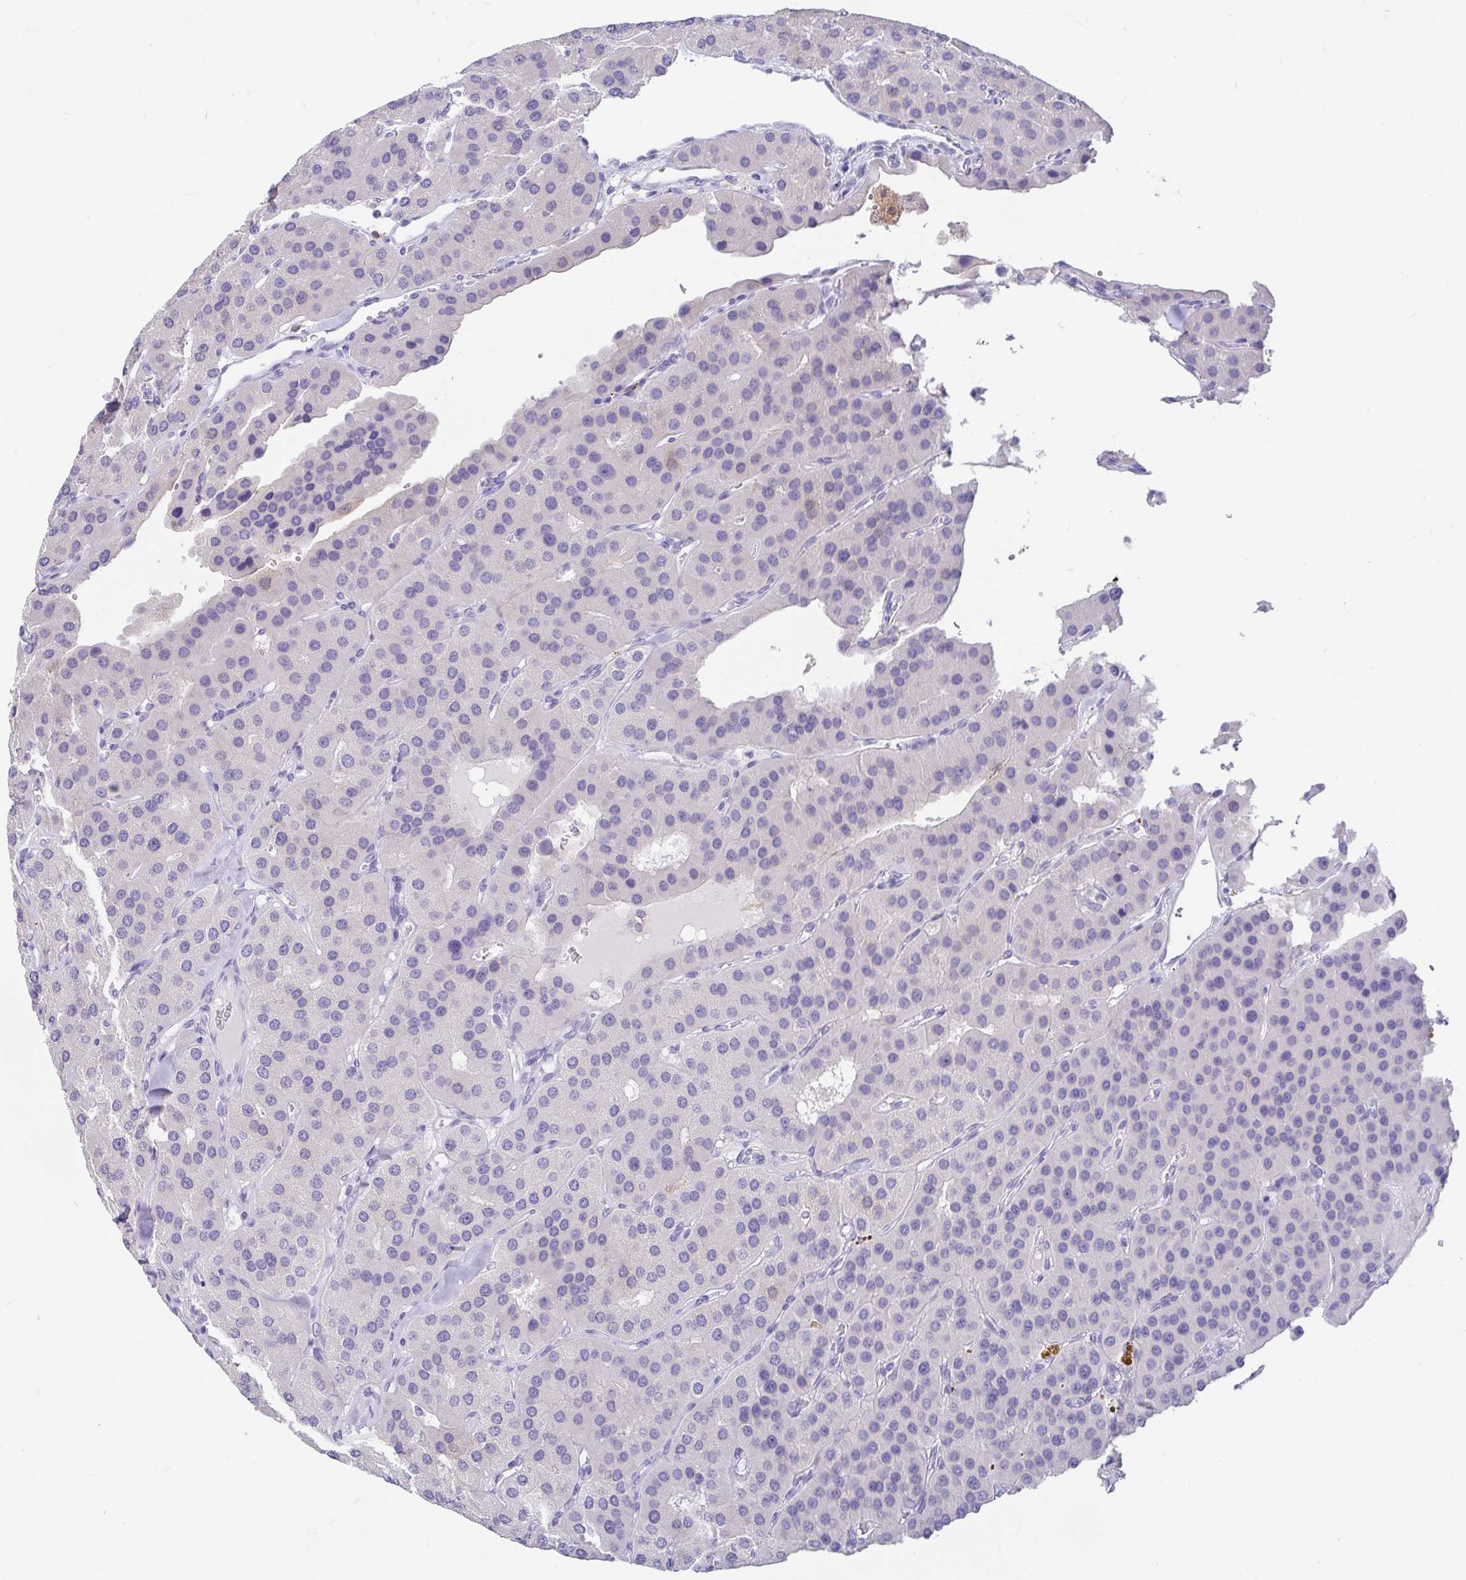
{"staining": {"intensity": "negative", "quantity": "none", "location": "none"}, "tissue": "parathyroid gland", "cell_type": "Glandular cells", "image_type": "normal", "snomed": [{"axis": "morphology", "description": "Normal tissue, NOS"}, {"axis": "morphology", "description": "Adenoma, NOS"}, {"axis": "topography", "description": "Parathyroid gland"}], "caption": "The micrograph shows no staining of glandular cells in unremarkable parathyroid gland. The staining was performed using DAB to visualize the protein expression in brown, while the nuclei were stained in blue with hematoxylin (Magnification: 20x).", "gene": "FABP3", "patient": {"sex": "female", "age": 86}}